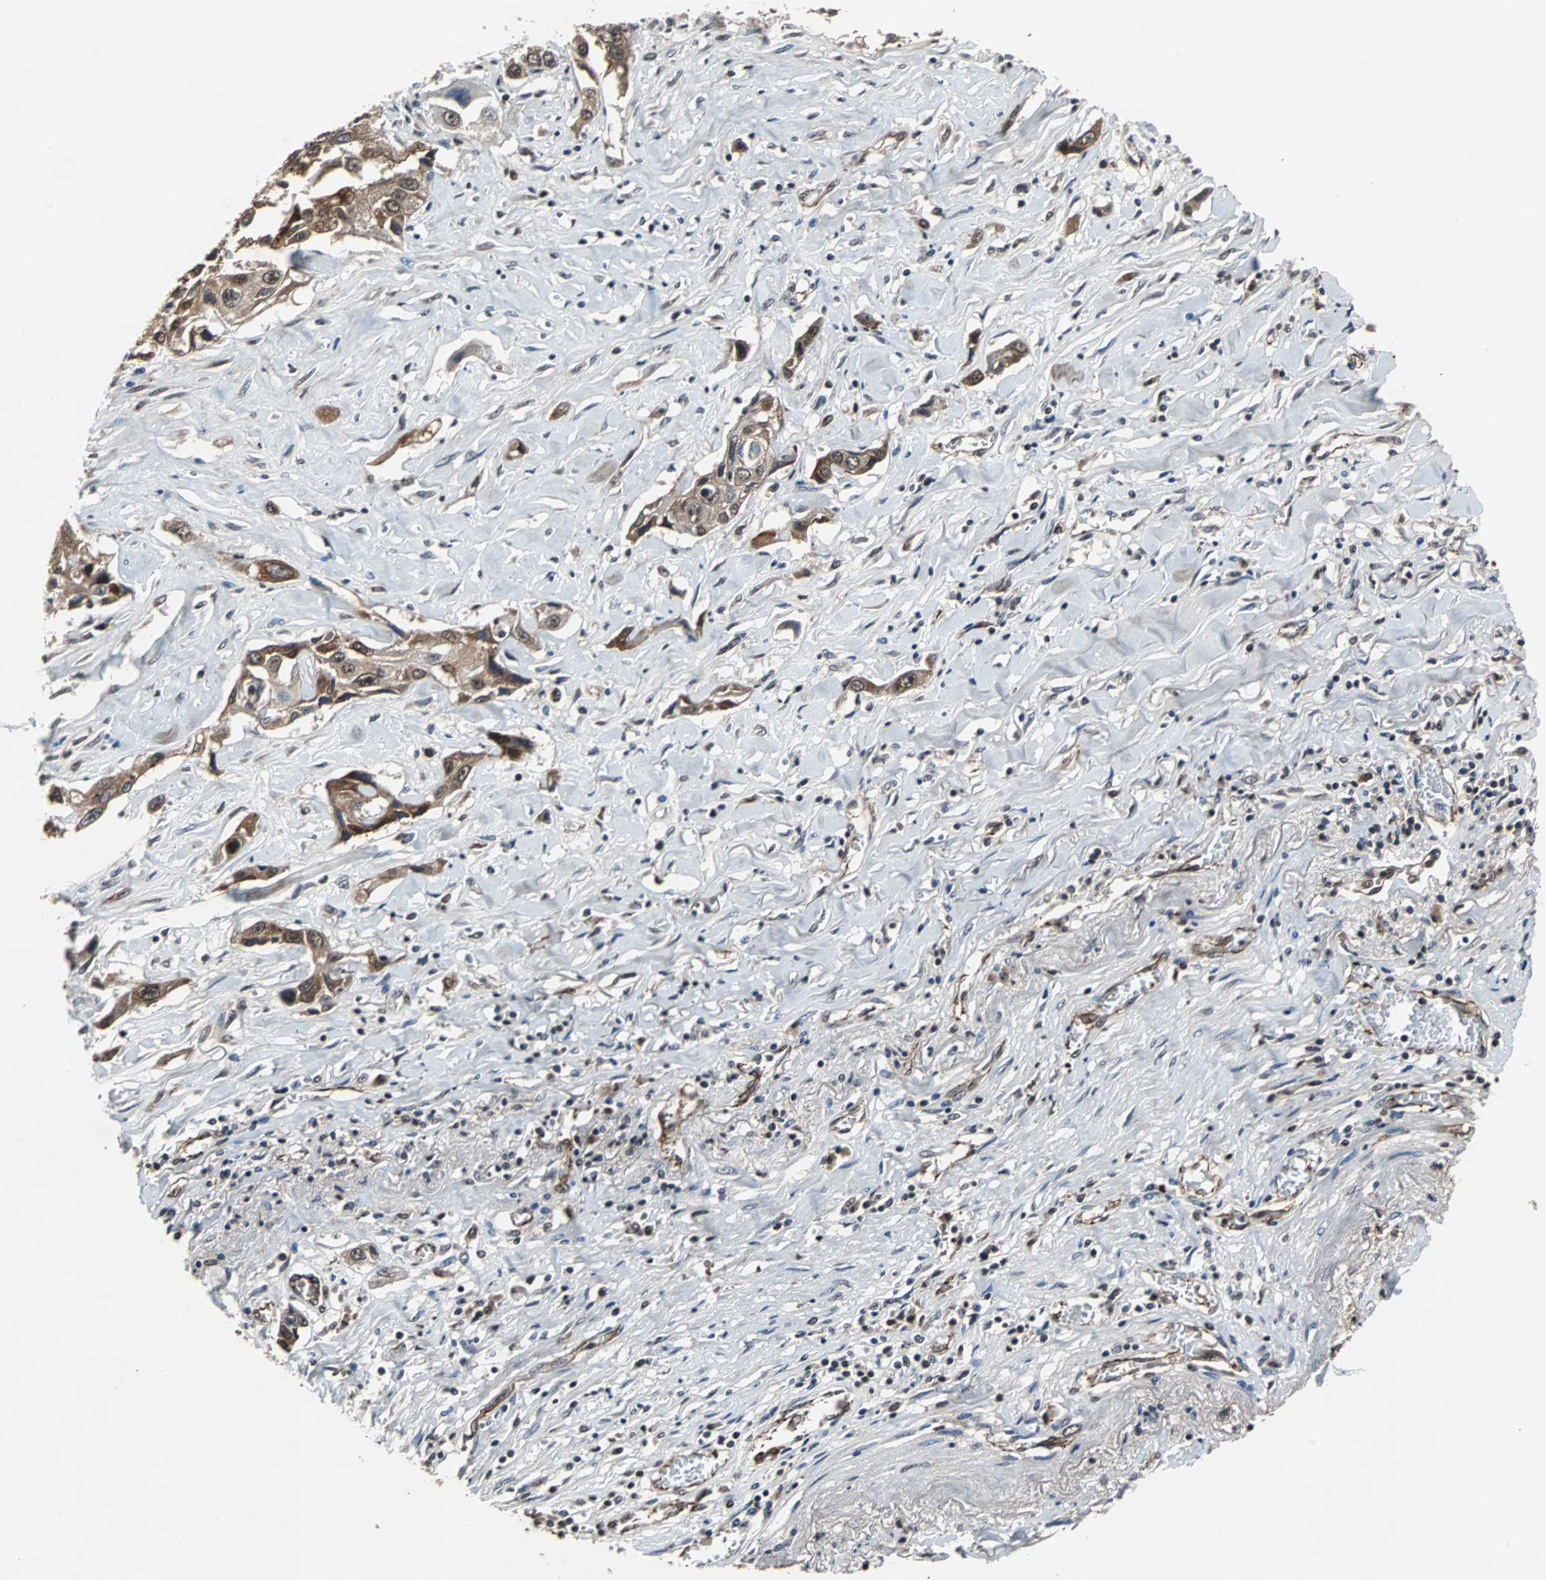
{"staining": {"intensity": "moderate", "quantity": ">75%", "location": "cytoplasmic/membranous"}, "tissue": "lung cancer", "cell_type": "Tumor cells", "image_type": "cancer", "snomed": [{"axis": "morphology", "description": "Squamous cell carcinoma, NOS"}, {"axis": "topography", "description": "Lung"}], "caption": "Immunohistochemical staining of human squamous cell carcinoma (lung) demonstrates moderate cytoplasmic/membranous protein expression in about >75% of tumor cells. Nuclei are stained in blue.", "gene": "LSR", "patient": {"sex": "male", "age": 71}}